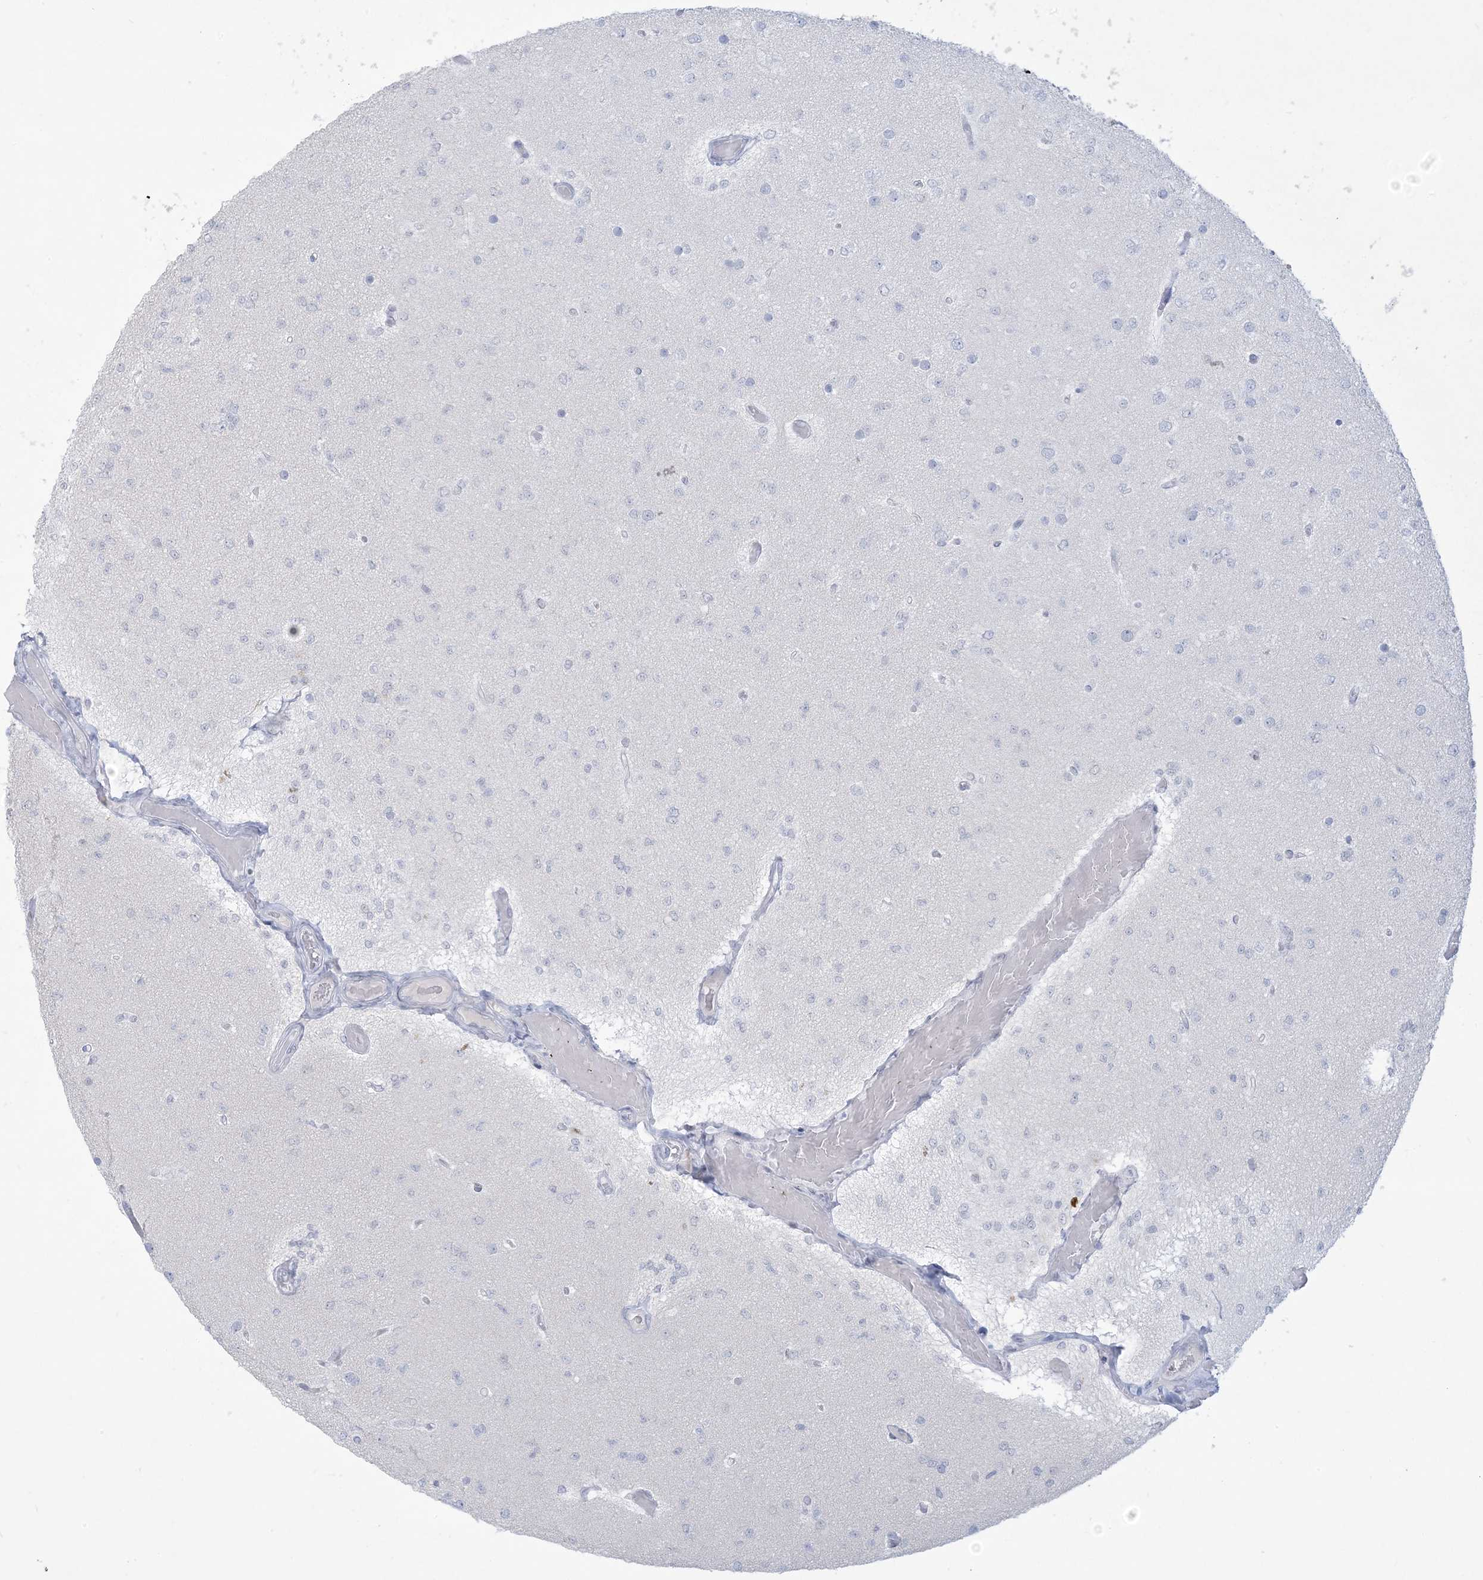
{"staining": {"intensity": "negative", "quantity": "none", "location": "none"}, "tissue": "glioma", "cell_type": "Tumor cells", "image_type": "cancer", "snomed": [{"axis": "morphology", "description": "Glioma, malignant, Low grade"}, {"axis": "topography", "description": "Brain"}], "caption": "Immunohistochemical staining of human malignant low-grade glioma shows no significant positivity in tumor cells. (Immunohistochemistry (ihc), brightfield microscopy, high magnification).", "gene": "HOMEZ", "patient": {"sex": "female", "age": 22}}